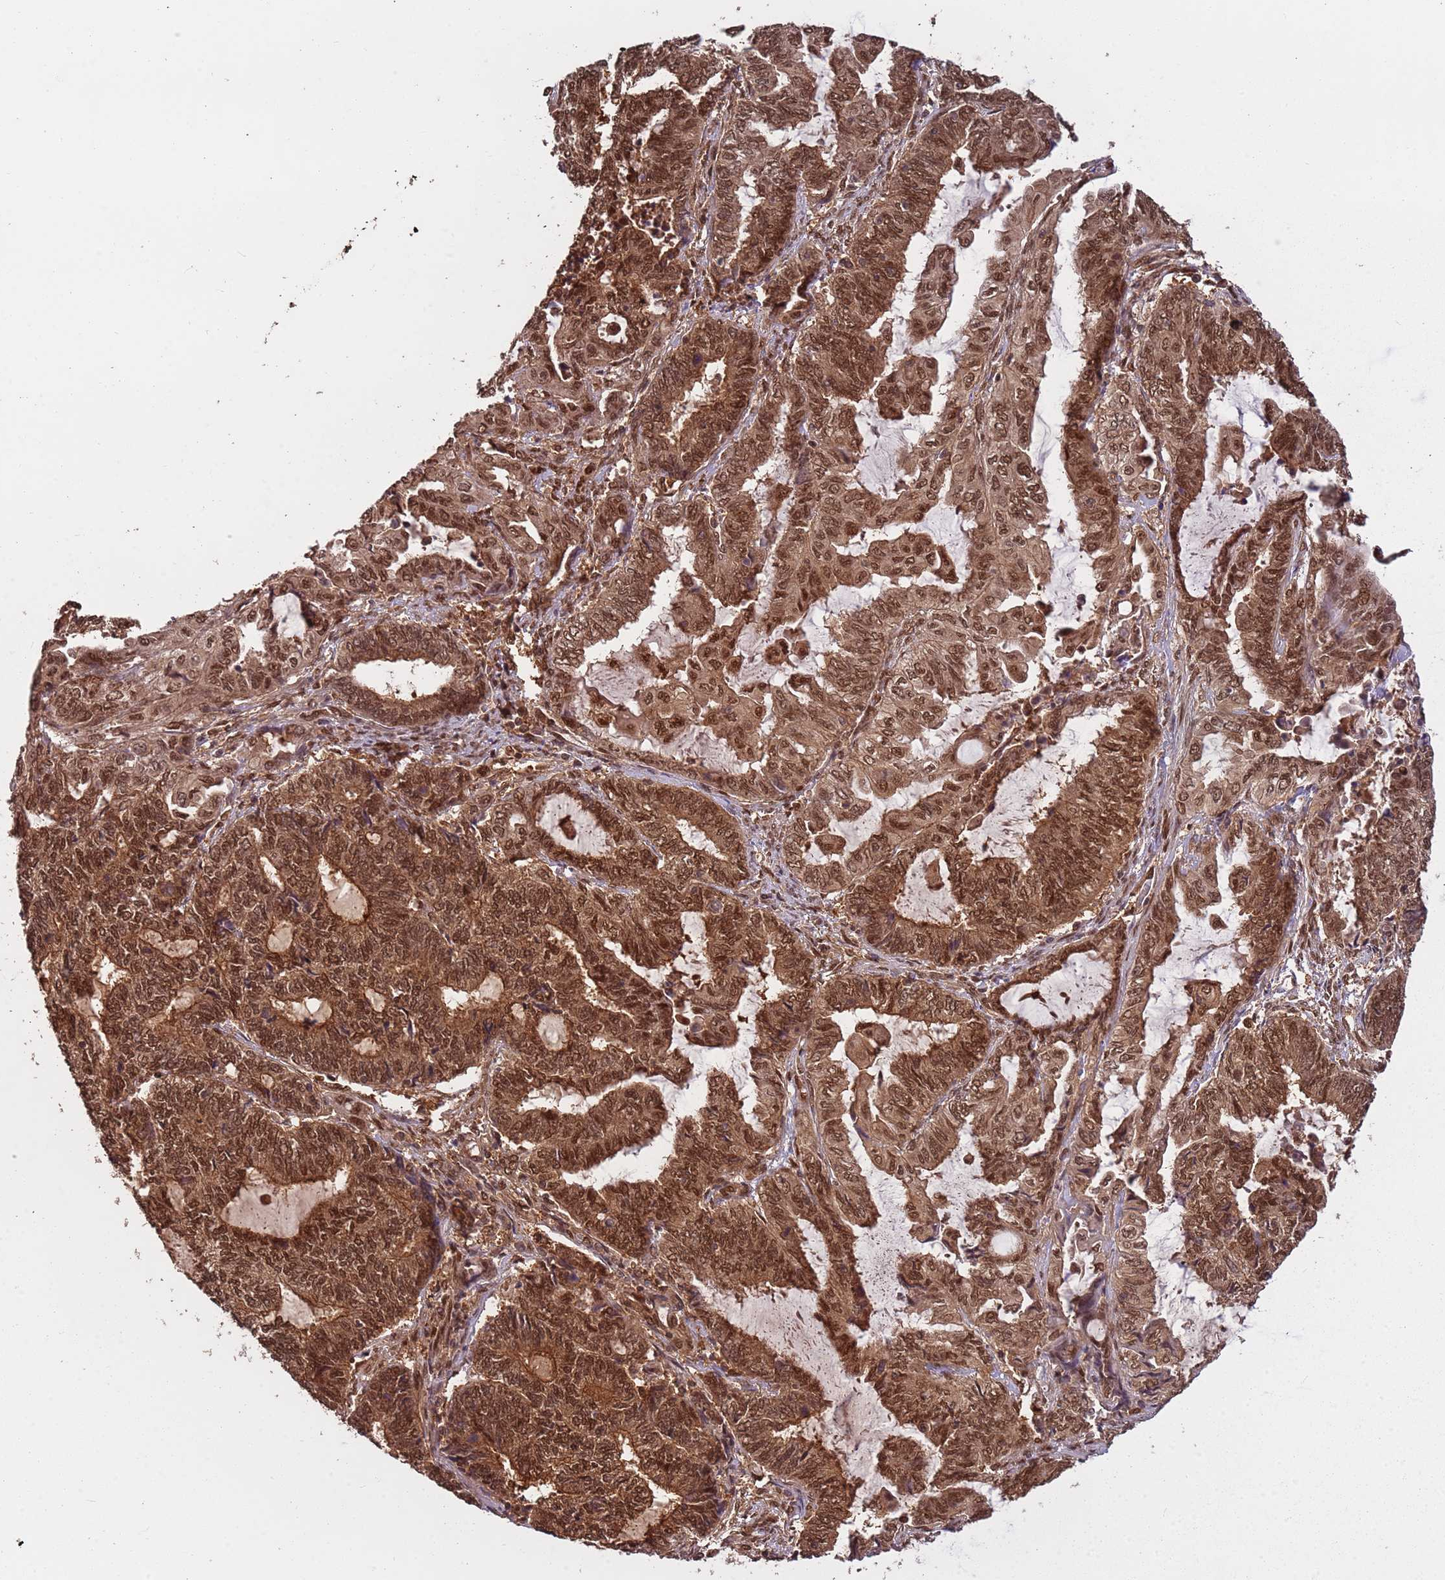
{"staining": {"intensity": "strong", "quantity": ">75%", "location": "cytoplasmic/membranous,nuclear"}, "tissue": "endometrial cancer", "cell_type": "Tumor cells", "image_type": "cancer", "snomed": [{"axis": "morphology", "description": "Adenocarcinoma, NOS"}, {"axis": "topography", "description": "Uterus"}, {"axis": "topography", "description": "Endometrium"}], "caption": "Endometrial adenocarcinoma stained with a protein marker displays strong staining in tumor cells.", "gene": "PGLS", "patient": {"sex": "female", "age": 70}}